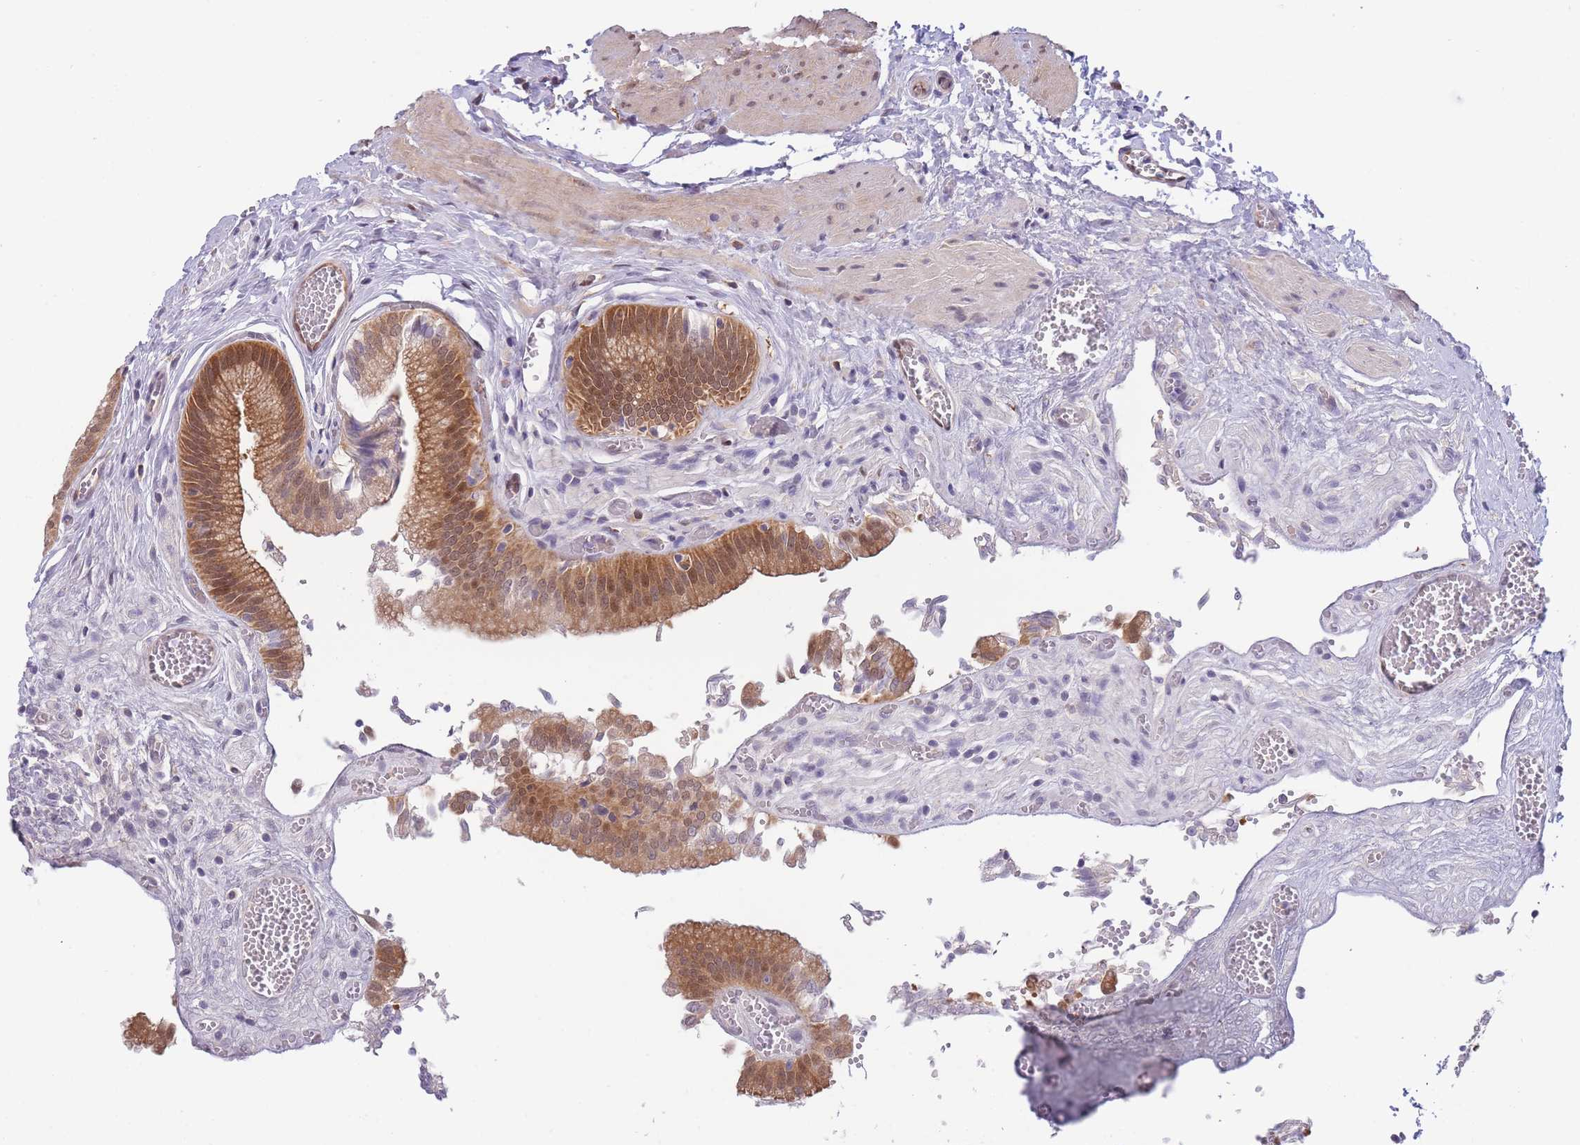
{"staining": {"intensity": "moderate", "quantity": ">75%", "location": "cytoplasmic/membranous,nuclear"}, "tissue": "gallbladder", "cell_type": "Glandular cells", "image_type": "normal", "snomed": [{"axis": "morphology", "description": "Normal tissue, NOS"}, {"axis": "topography", "description": "Gallbladder"}, {"axis": "topography", "description": "Peripheral nerve tissue"}], "caption": "Protein analysis of unremarkable gallbladder displays moderate cytoplasmic/membranous,nuclear expression in about >75% of glandular cells. (IHC, brightfield microscopy, high magnification).", "gene": "NSFL1C", "patient": {"sex": "male", "age": 17}}